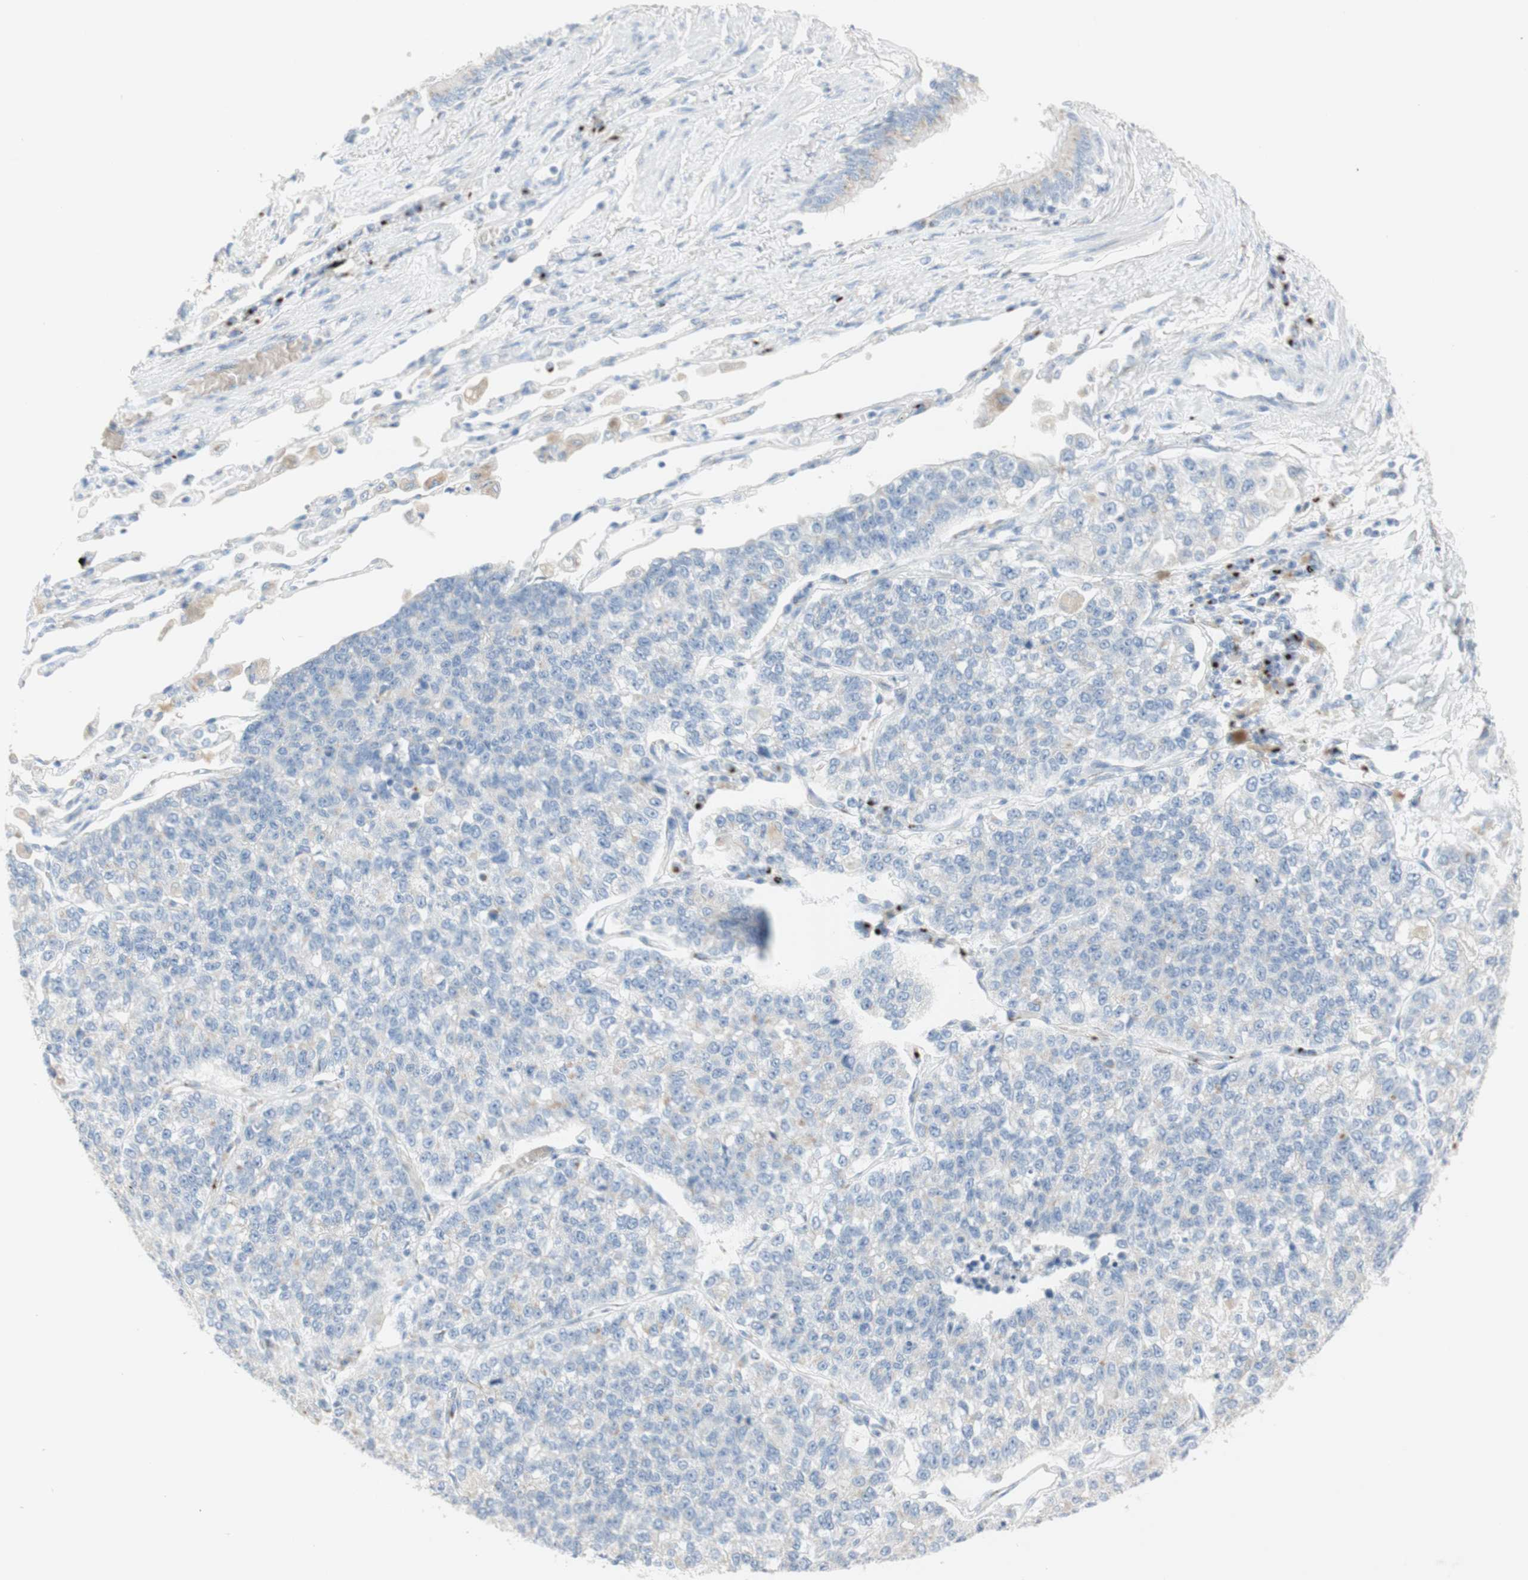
{"staining": {"intensity": "weak", "quantity": "<25%", "location": "cytoplasmic/membranous"}, "tissue": "lung cancer", "cell_type": "Tumor cells", "image_type": "cancer", "snomed": [{"axis": "morphology", "description": "Adenocarcinoma, NOS"}, {"axis": "topography", "description": "Lung"}], "caption": "DAB (3,3'-diaminobenzidine) immunohistochemical staining of human adenocarcinoma (lung) shows no significant expression in tumor cells.", "gene": "MANEA", "patient": {"sex": "male", "age": 49}}